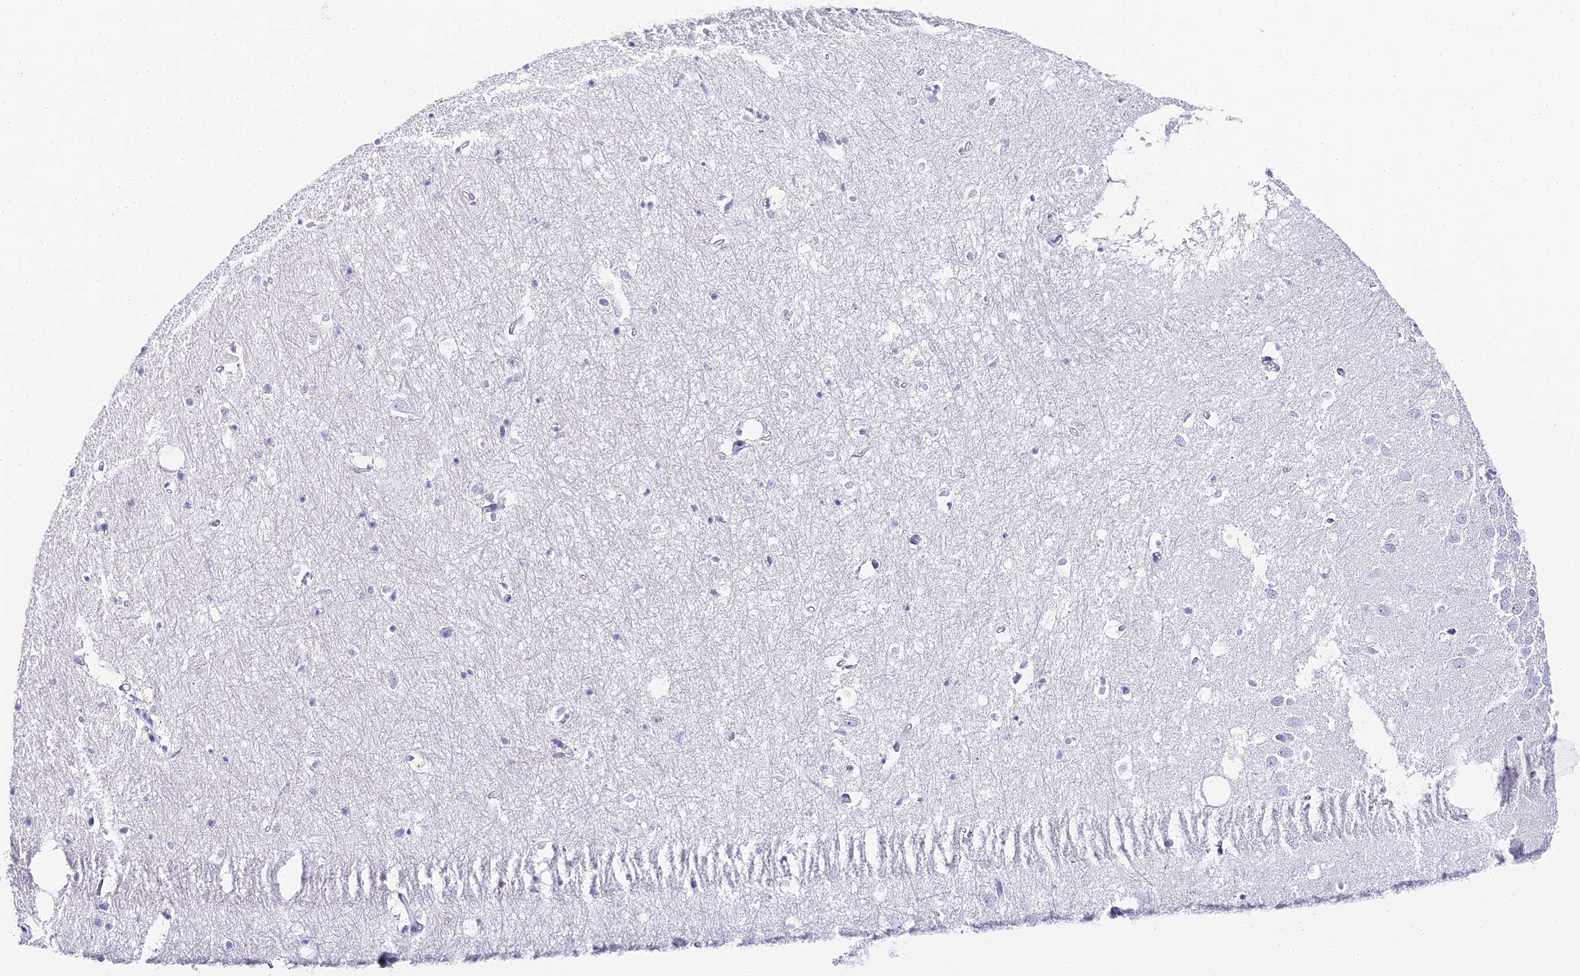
{"staining": {"intensity": "negative", "quantity": "none", "location": "none"}, "tissue": "hippocampus", "cell_type": "Glial cells", "image_type": "normal", "snomed": [{"axis": "morphology", "description": "Normal tissue, NOS"}, {"axis": "topography", "description": "Hippocampus"}], "caption": "This is a image of immunohistochemistry staining of benign hippocampus, which shows no positivity in glial cells. (DAB (3,3'-diaminobenzidine) immunohistochemistry, high magnification).", "gene": "ABHD14A", "patient": {"sex": "female", "age": 64}}